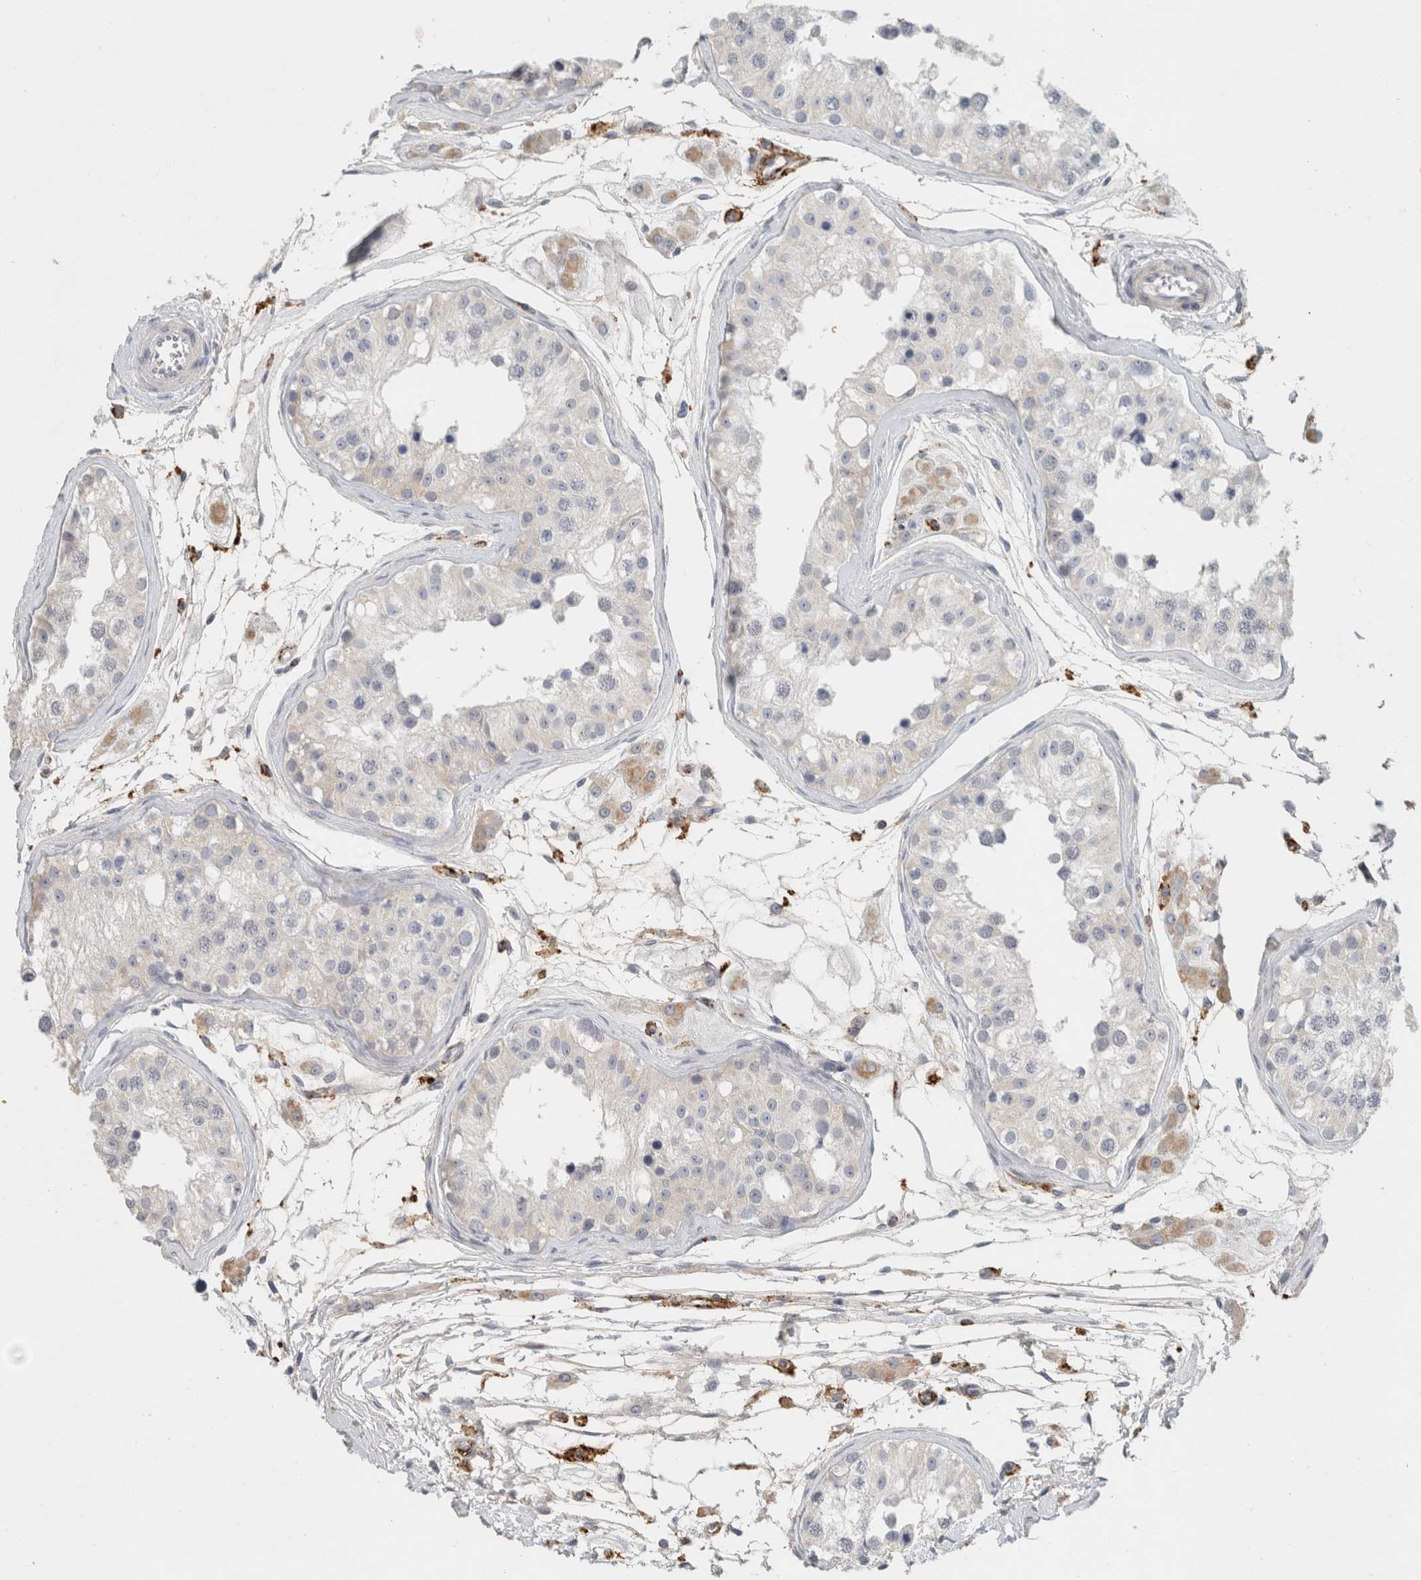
{"staining": {"intensity": "negative", "quantity": "none", "location": "none"}, "tissue": "testis", "cell_type": "Cells in seminiferous ducts", "image_type": "normal", "snomed": [{"axis": "morphology", "description": "Normal tissue, NOS"}, {"axis": "morphology", "description": "Adenocarcinoma, metastatic, NOS"}, {"axis": "topography", "description": "Testis"}], "caption": "The histopathology image exhibits no significant staining in cells in seminiferous ducts of testis. (DAB immunohistochemistry visualized using brightfield microscopy, high magnification).", "gene": "CD36", "patient": {"sex": "male", "age": 26}}